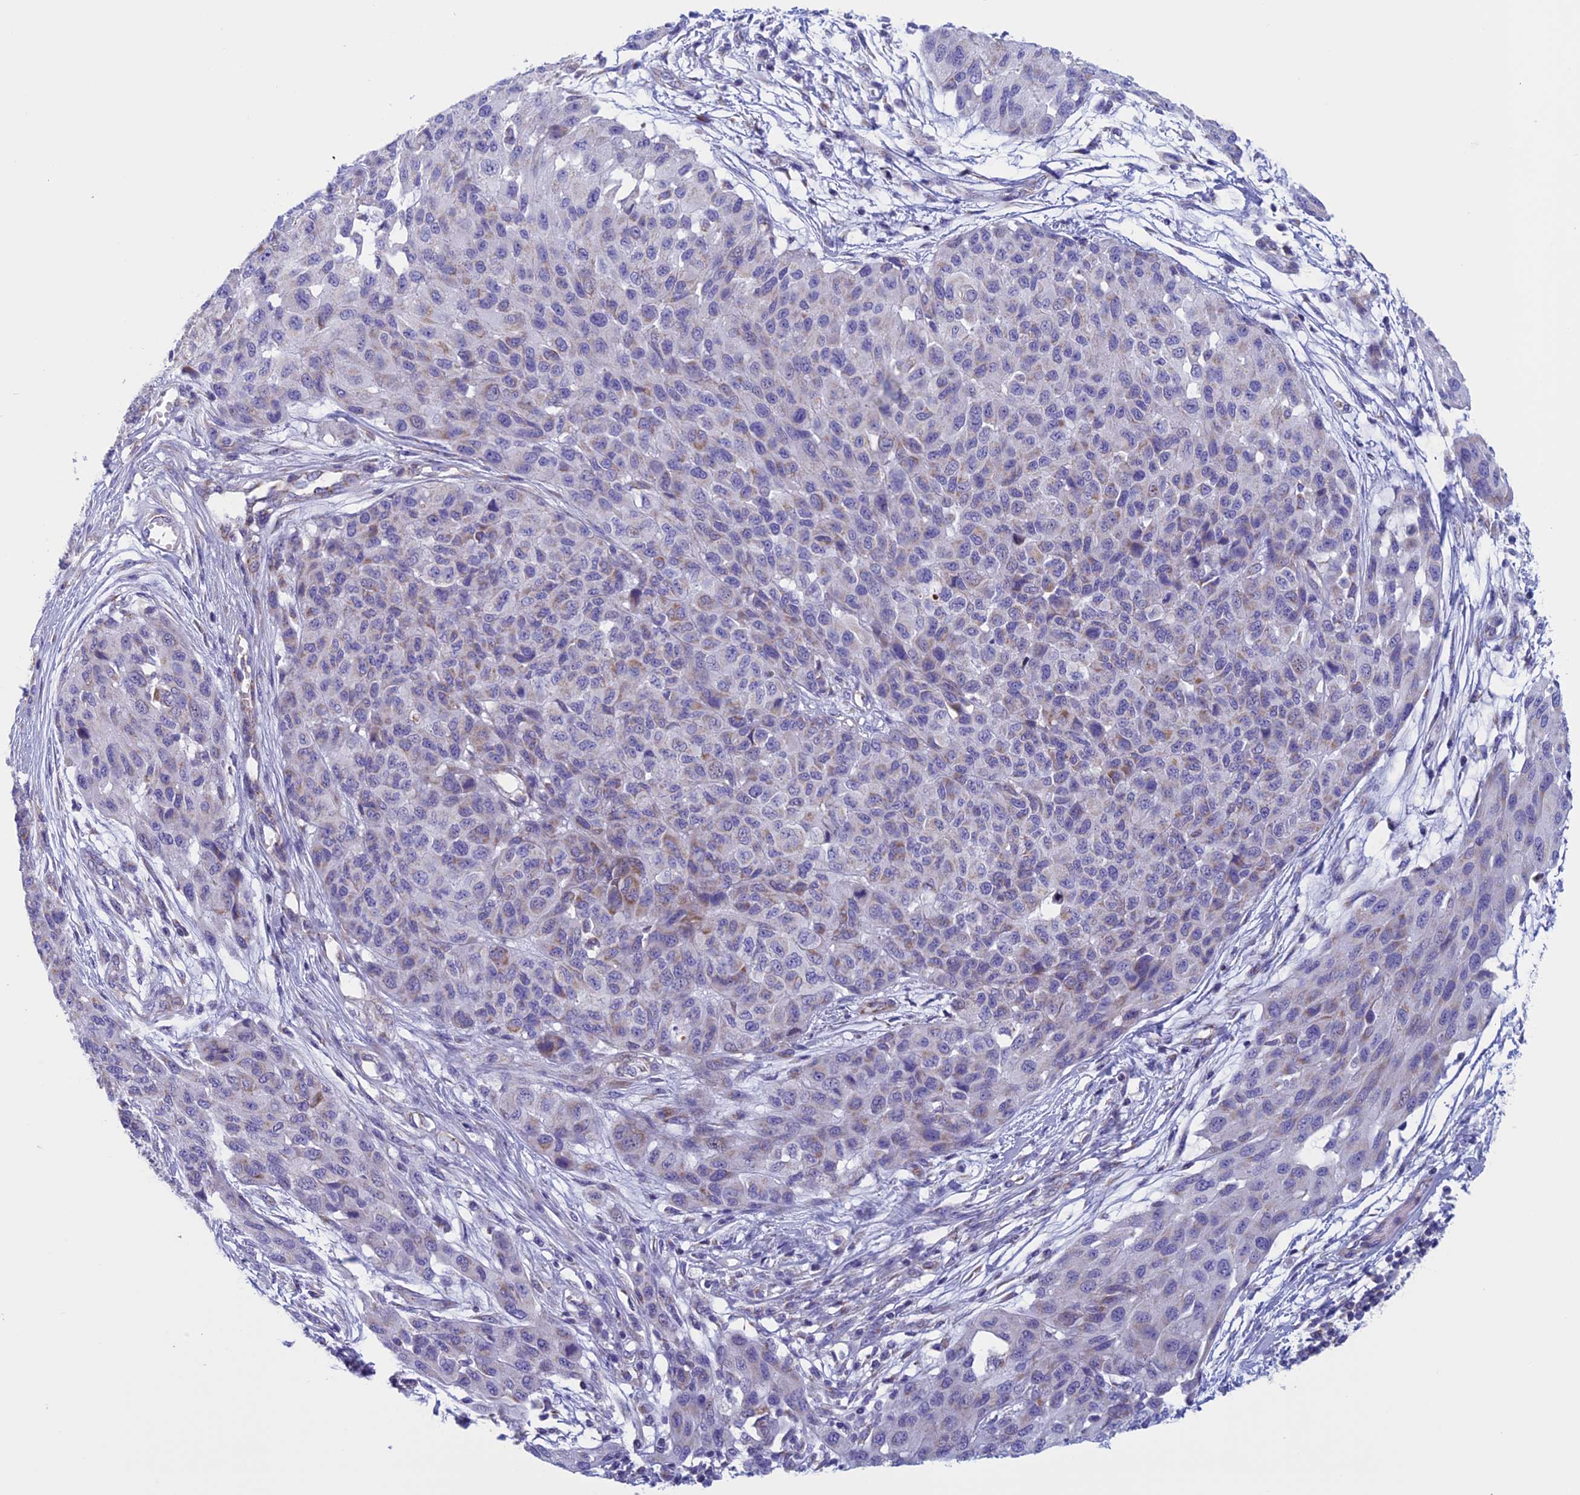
{"staining": {"intensity": "weak", "quantity": "<25%", "location": "cytoplasmic/membranous"}, "tissue": "melanoma", "cell_type": "Tumor cells", "image_type": "cancer", "snomed": [{"axis": "morphology", "description": "Normal tissue, NOS"}, {"axis": "morphology", "description": "Malignant melanoma, NOS"}, {"axis": "topography", "description": "Skin"}], "caption": "IHC photomicrograph of neoplastic tissue: human malignant melanoma stained with DAB (3,3'-diaminobenzidine) demonstrates no significant protein expression in tumor cells.", "gene": "NDUFB9", "patient": {"sex": "male", "age": 62}}